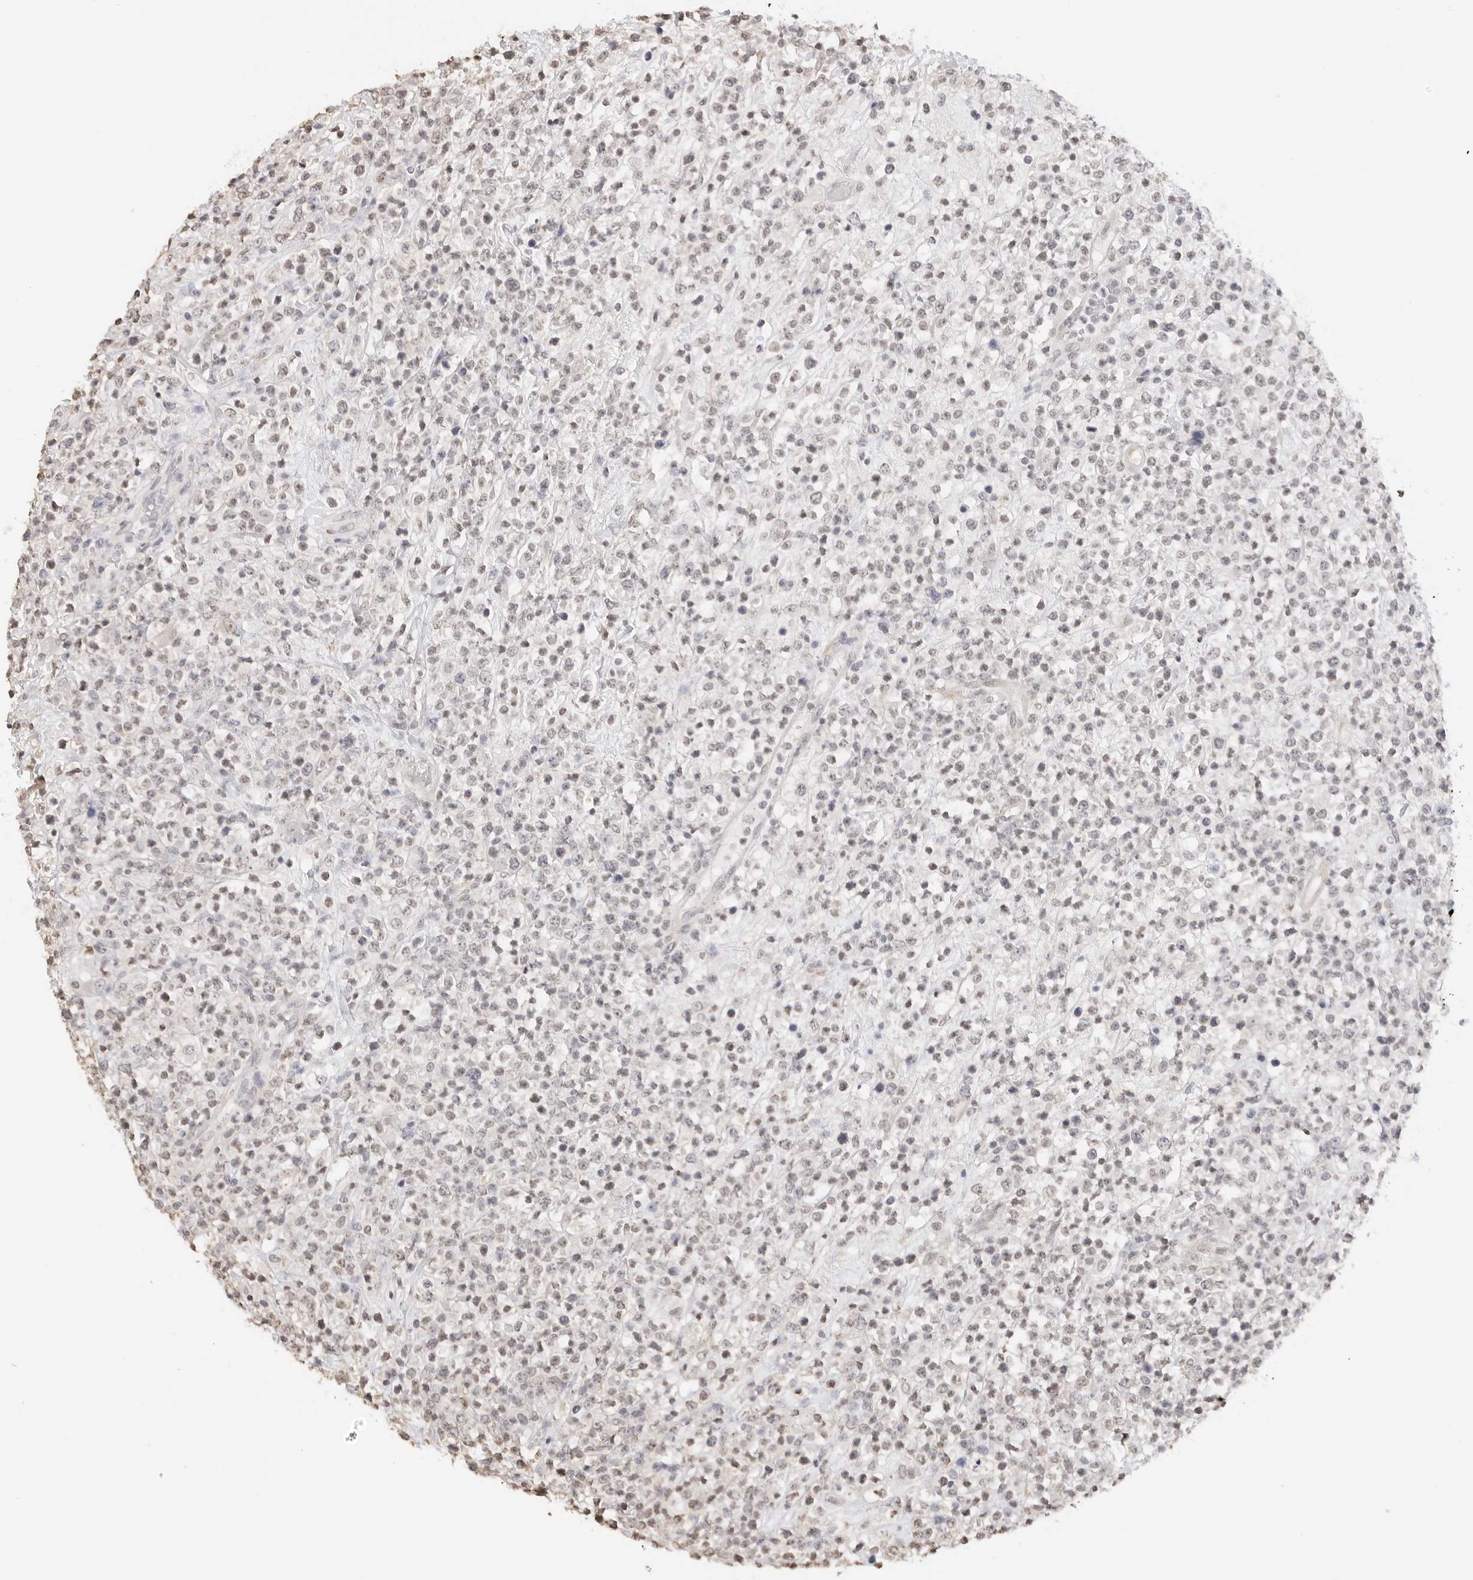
{"staining": {"intensity": "negative", "quantity": "none", "location": "none"}, "tissue": "lymphoma", "cell_type": "Tumor cells", "image_type": "cancer", "snomed": [{"axis": "morphology", "description": "Malignant lymphoma, non-Hodgkin's type, High grade"}, {"axis": "topography", "description": "Colon"}], "caption": "Lymphoma was stained to show a protein in brown. There is no significant positivity in tumor cells.", "gene": "PCDH19", "patient": {"sex": "female", "age": 53}}